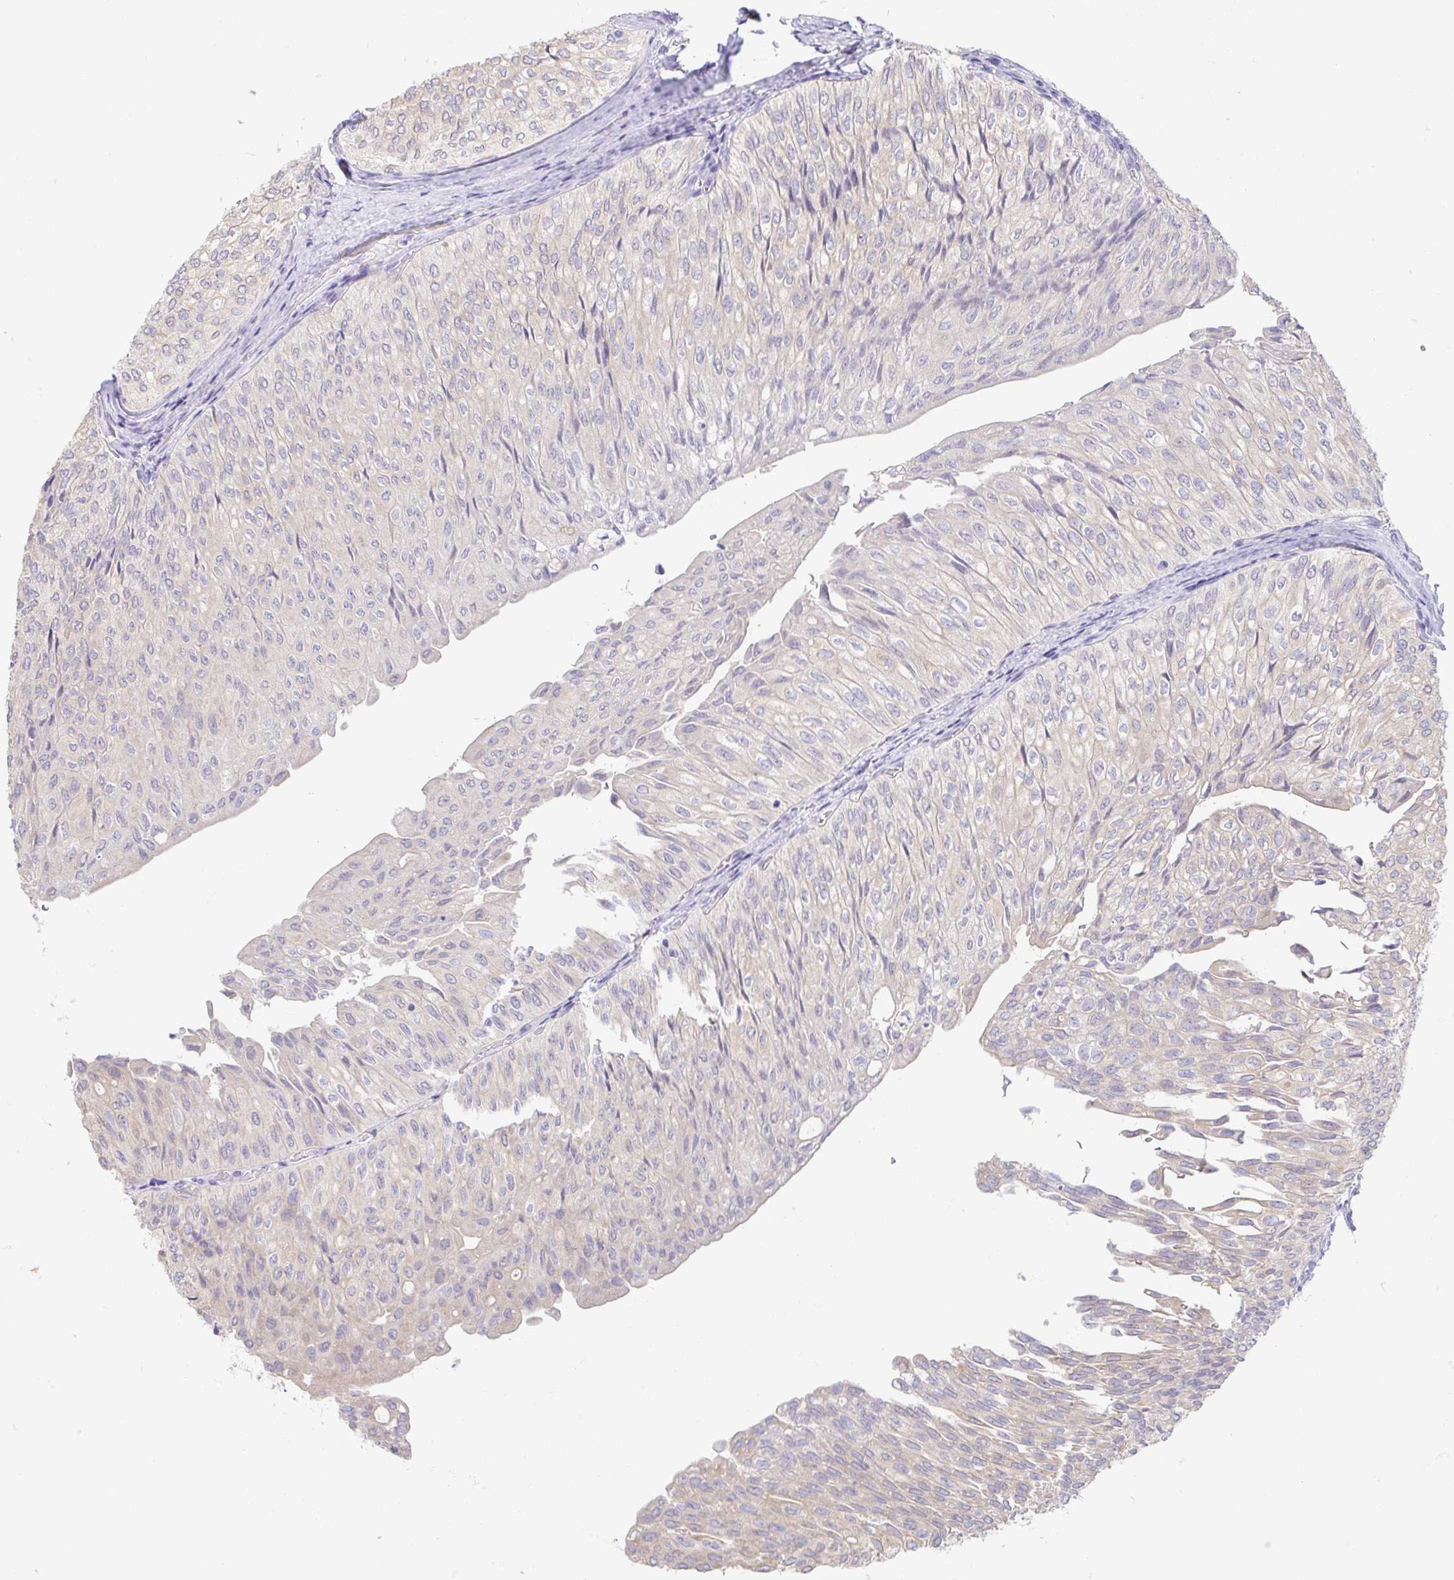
{"staining": {"intensity": "weak", "quantity": "<25%", "location": "cytoplasmic/membranous"}, "tissue": "urothelial cancer", "cell_type": "Tumor cells", "image_type": "cancer", "snomed": [{"axis": "morphology", "description": "Urothelial carcinoma, NOS"}, {"axis": "topography", "description": "Urinary bladder"}], "caption": "An immunohistochemistry histopathology image of transitional cell carcinoma is shown. There is no staining in tumor cells of transitional cell carcinoma.", "gene": "FABP3", "patient": {"sex": "male", "age": 62}}